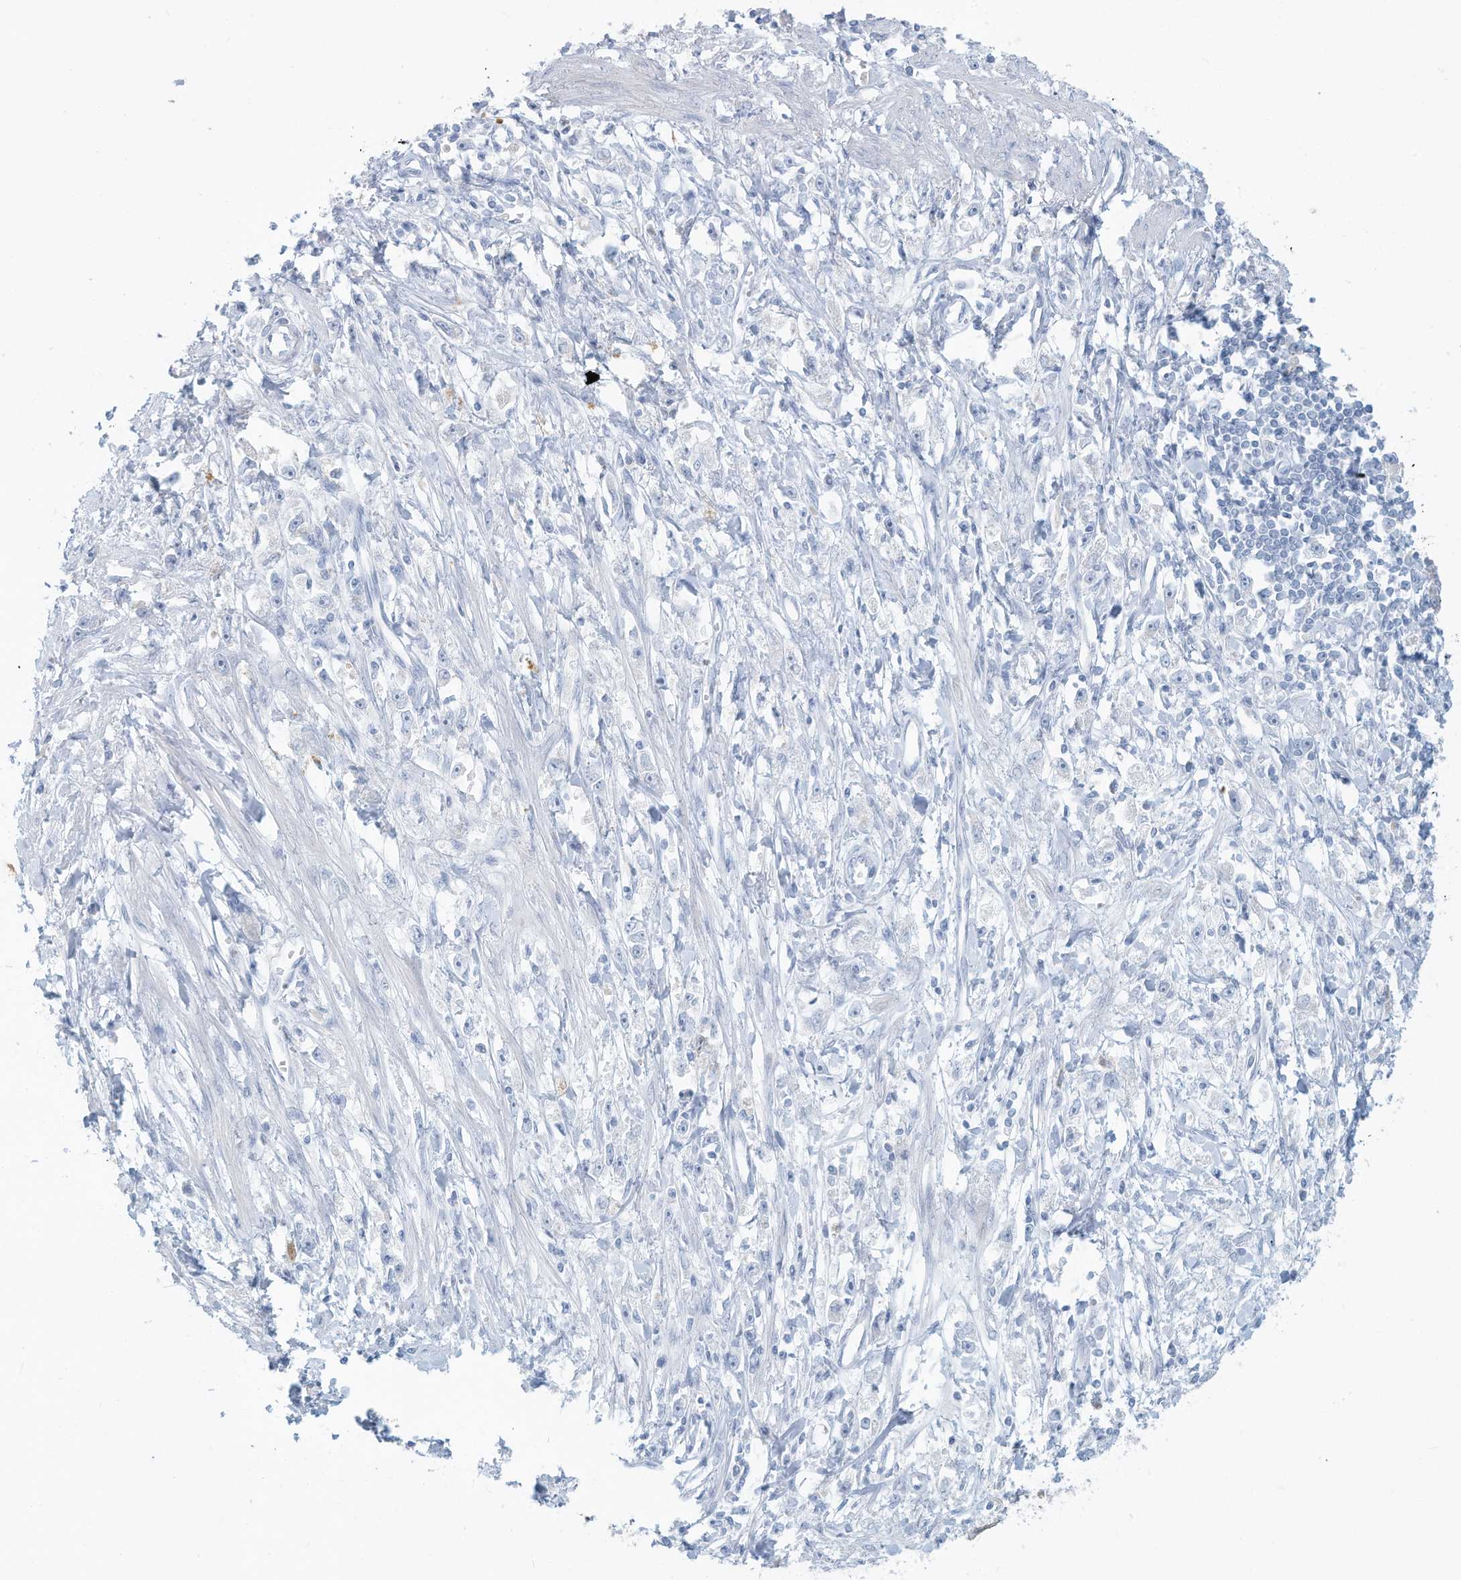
{"staining": {"intensity": "negative", "quantity": "none", "location": "none"}, "tissue": "stomach cancer", "cell_type": "Tumor cells", "image_type": "cancer", "snomed": [{"axis": "morphology", "description": "Adenocarcinoma, NOS"}, {"axis": "topography", "description": "Stomach"}], "caption": "Protein analysis of stomach adenocarcinoma displays no significant expression in tumor cells.", "gene": "ERI2", "patient": {"sex": "female", "age": 59}}